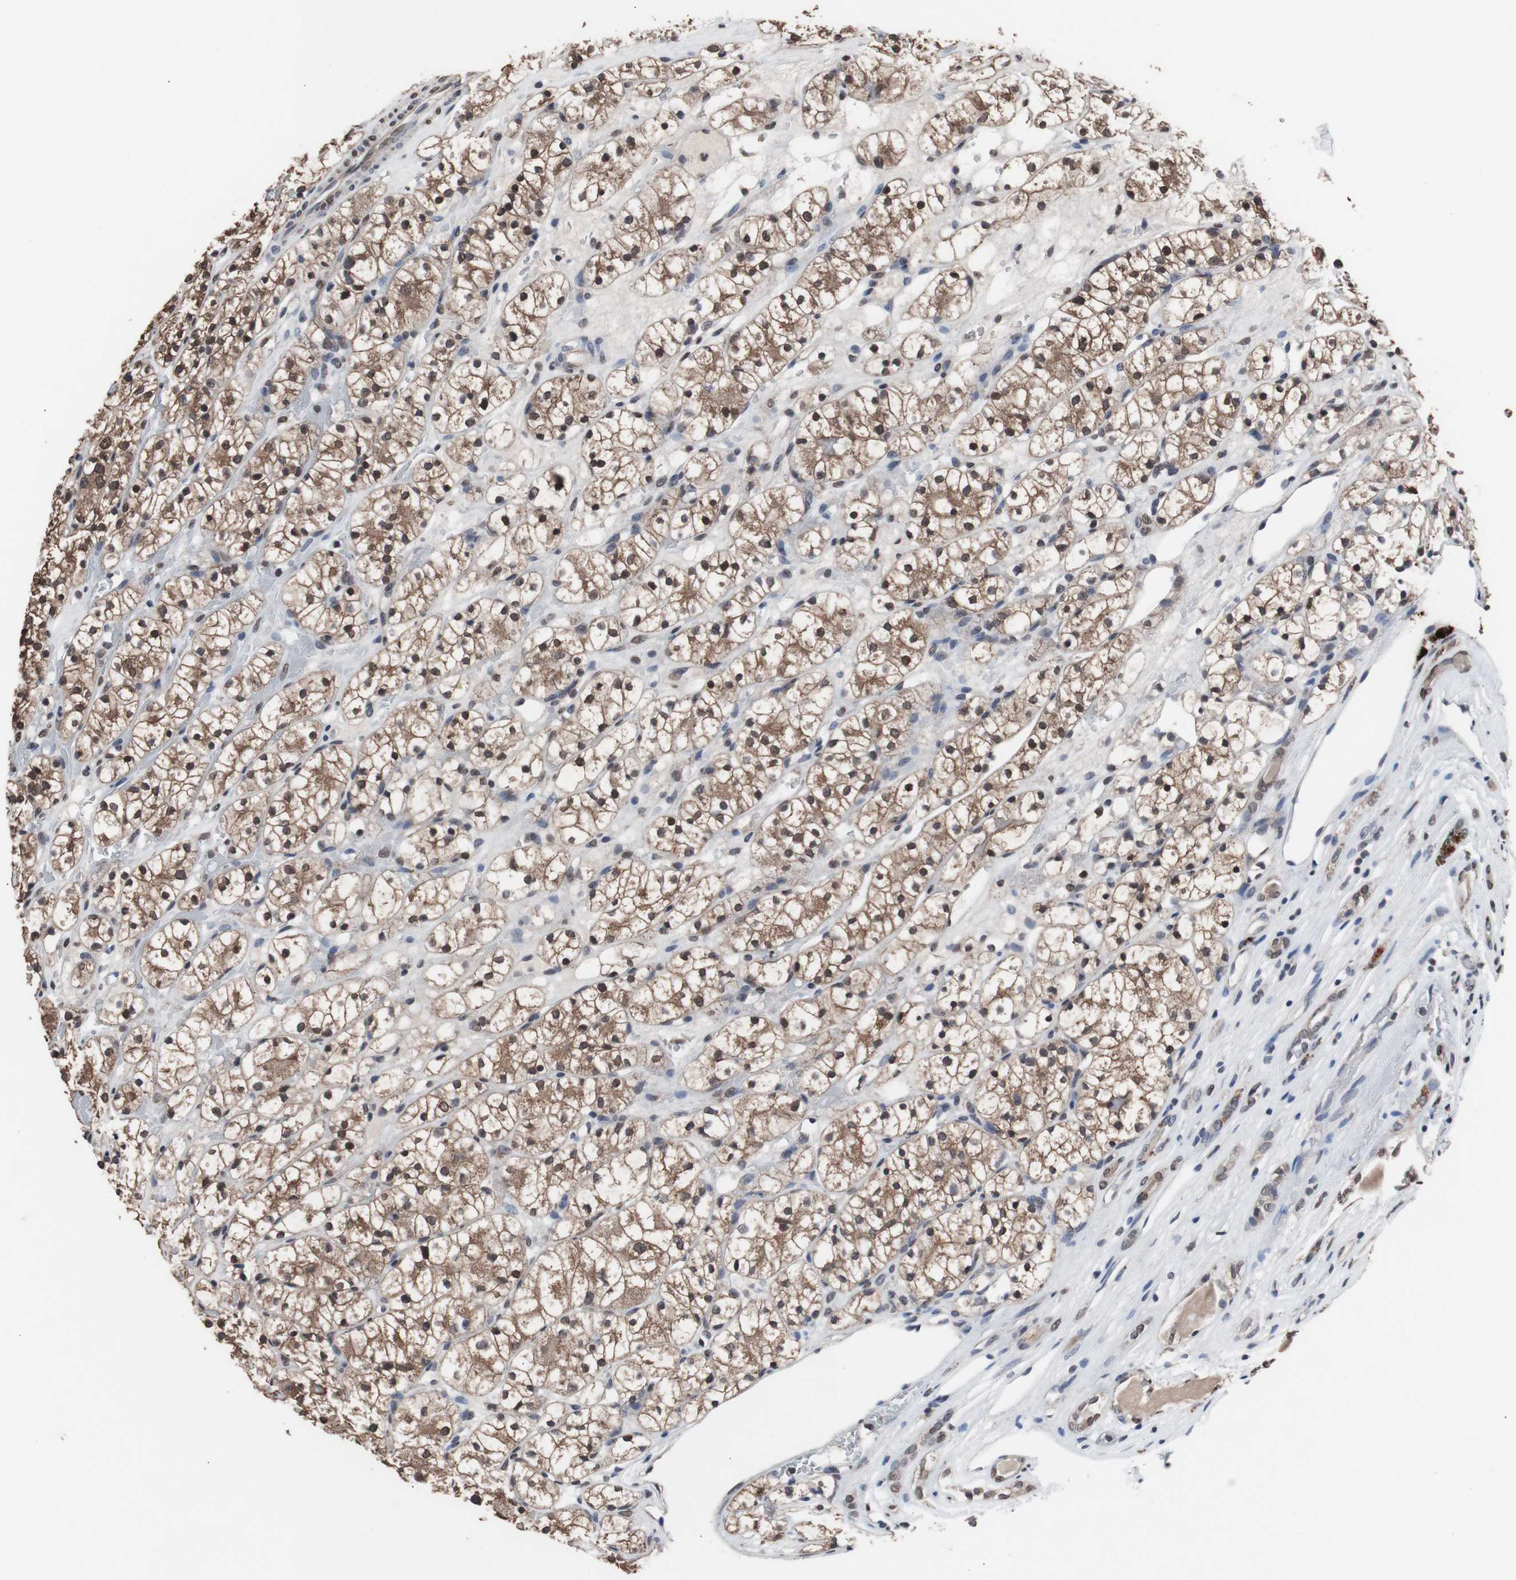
{"staining": {"intensity": "moderate", "quantity": ">75%", "location": "cytoplasmic/membranous,nuclear"}, "tissue": "renal cancer", "cell_type": "Tumor cells", "image_type": "cancer", "snomed": [{"axis": "morphology", "description": "Adenocarcinoma, NOS"}, {"axis": "topography", "description": "Kidney"}], "caption": "A brown stain shows moderate cytoplasmic/membranous and nuclear staining of a protein in renal adenocarcinoma tumor cells.", "gene": "MED27", "patient": {"sex": "female", "age": 60}}